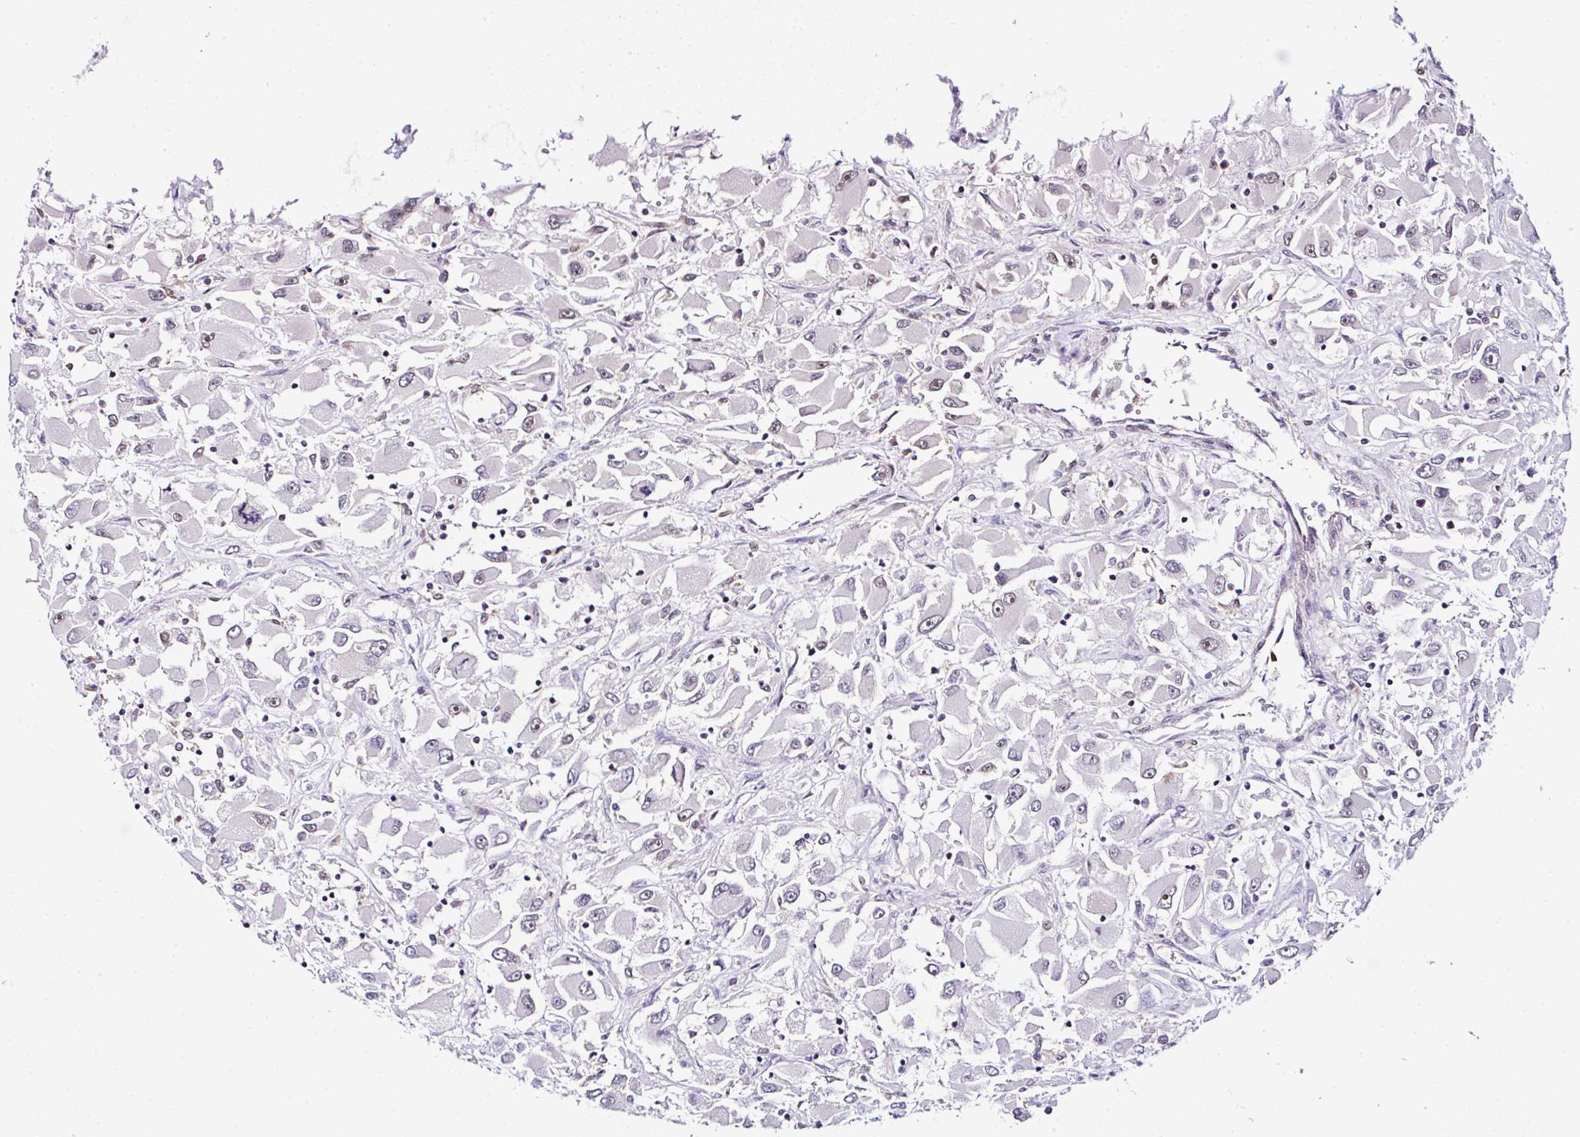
{"staining": {"intensity": "weak", "quantity": "<25%", "location": "nuclear"}, "tissue": "renal cancer", "cell_type": "Tumor cells", "image_type": "cancer", "snomed": [{"axis": "morphology", "description": "Adenocarcinoma, NOS"}, {"axis": "topography", "description": "Kidney"}], "caption": "Immunohistochemistry (IHC) of human adenocarcinoma (renal) exhibits no staining in tumor cells.", "gene": "PTPN2", "patient": {"sex": "female", "age": 52}}